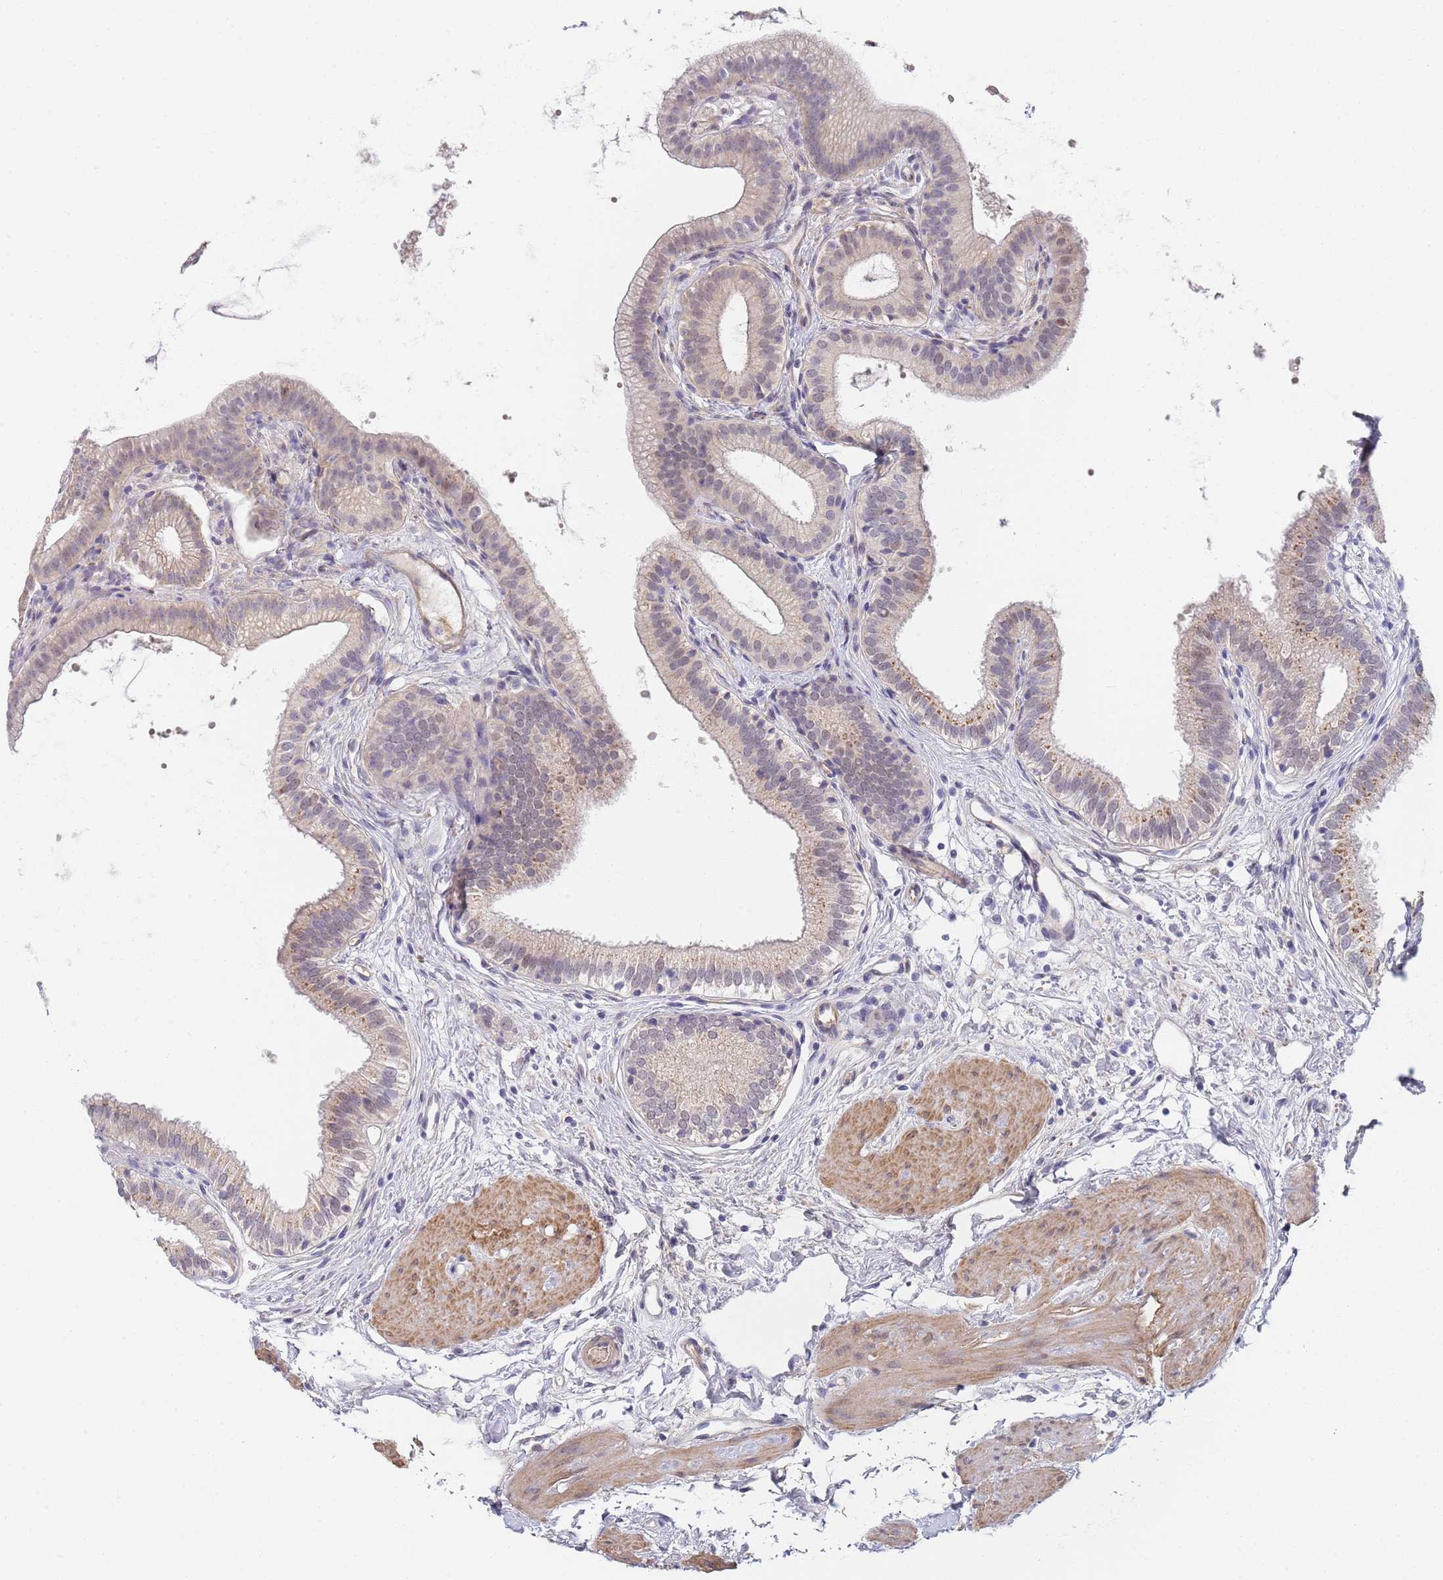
{"staining": {"intensity": "weak", "quantity": "25%-75%", "location": "cytoplasmic/membranous"}, "tissue": "gallbladder", "cell_type": "Glandular cells", "image_type": "normal", "snomed": [{"axis": "morphology", "description": "Normal tissue, NOS"}, {"axis": "topography", "description": "Gallbladder"}], "caption": "Brown immunohistochemical staining in benign gallbladder demonstrates weak cytoplasmic/membranous staining in approximately 25%-75% of glandular cells.", "gene": "B4GALT4", "patient": {"sex": "female", "age": 54}}